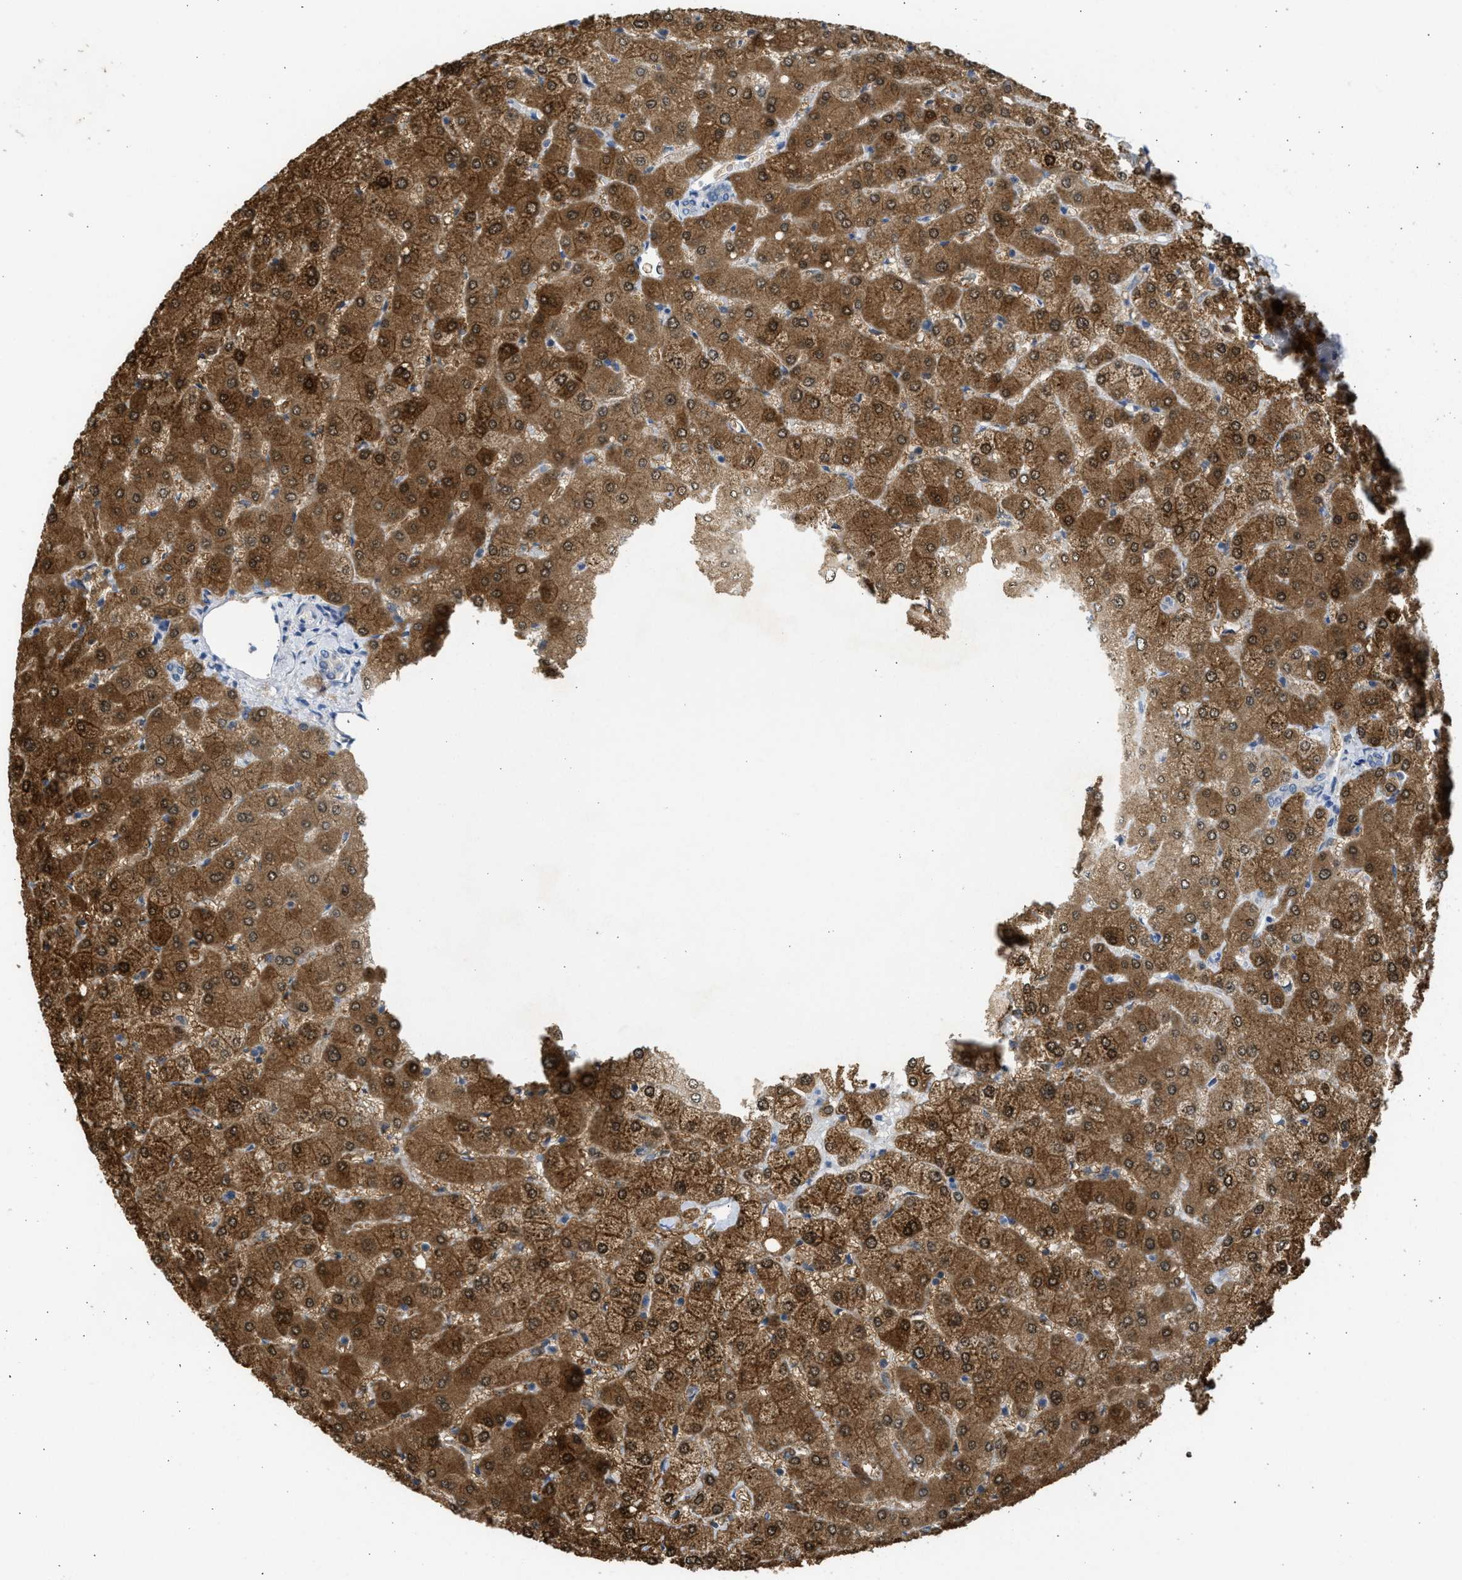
{"staining": {"intensity": "negative", "quantity": "none", "location": "none"}, "tissue": "liver", "cell_type": "Cholangiocytes", "image_type": "normal", "snomed": [{"axis": "morphology", "description": "Normal tissue, NOS"}, {"axis": "topography", "description": "Liver"}], "caption": "A high-resolution micrograph shows immunohistochemistry staining of normal liver, which demonstrates no significant positivity in cholangiocytes. (Brightfield microscopy of DAB immunohistochemistry at high magnification).", "gene": "SULT2A1", "patient": {"sex": "female", "age": 54}}